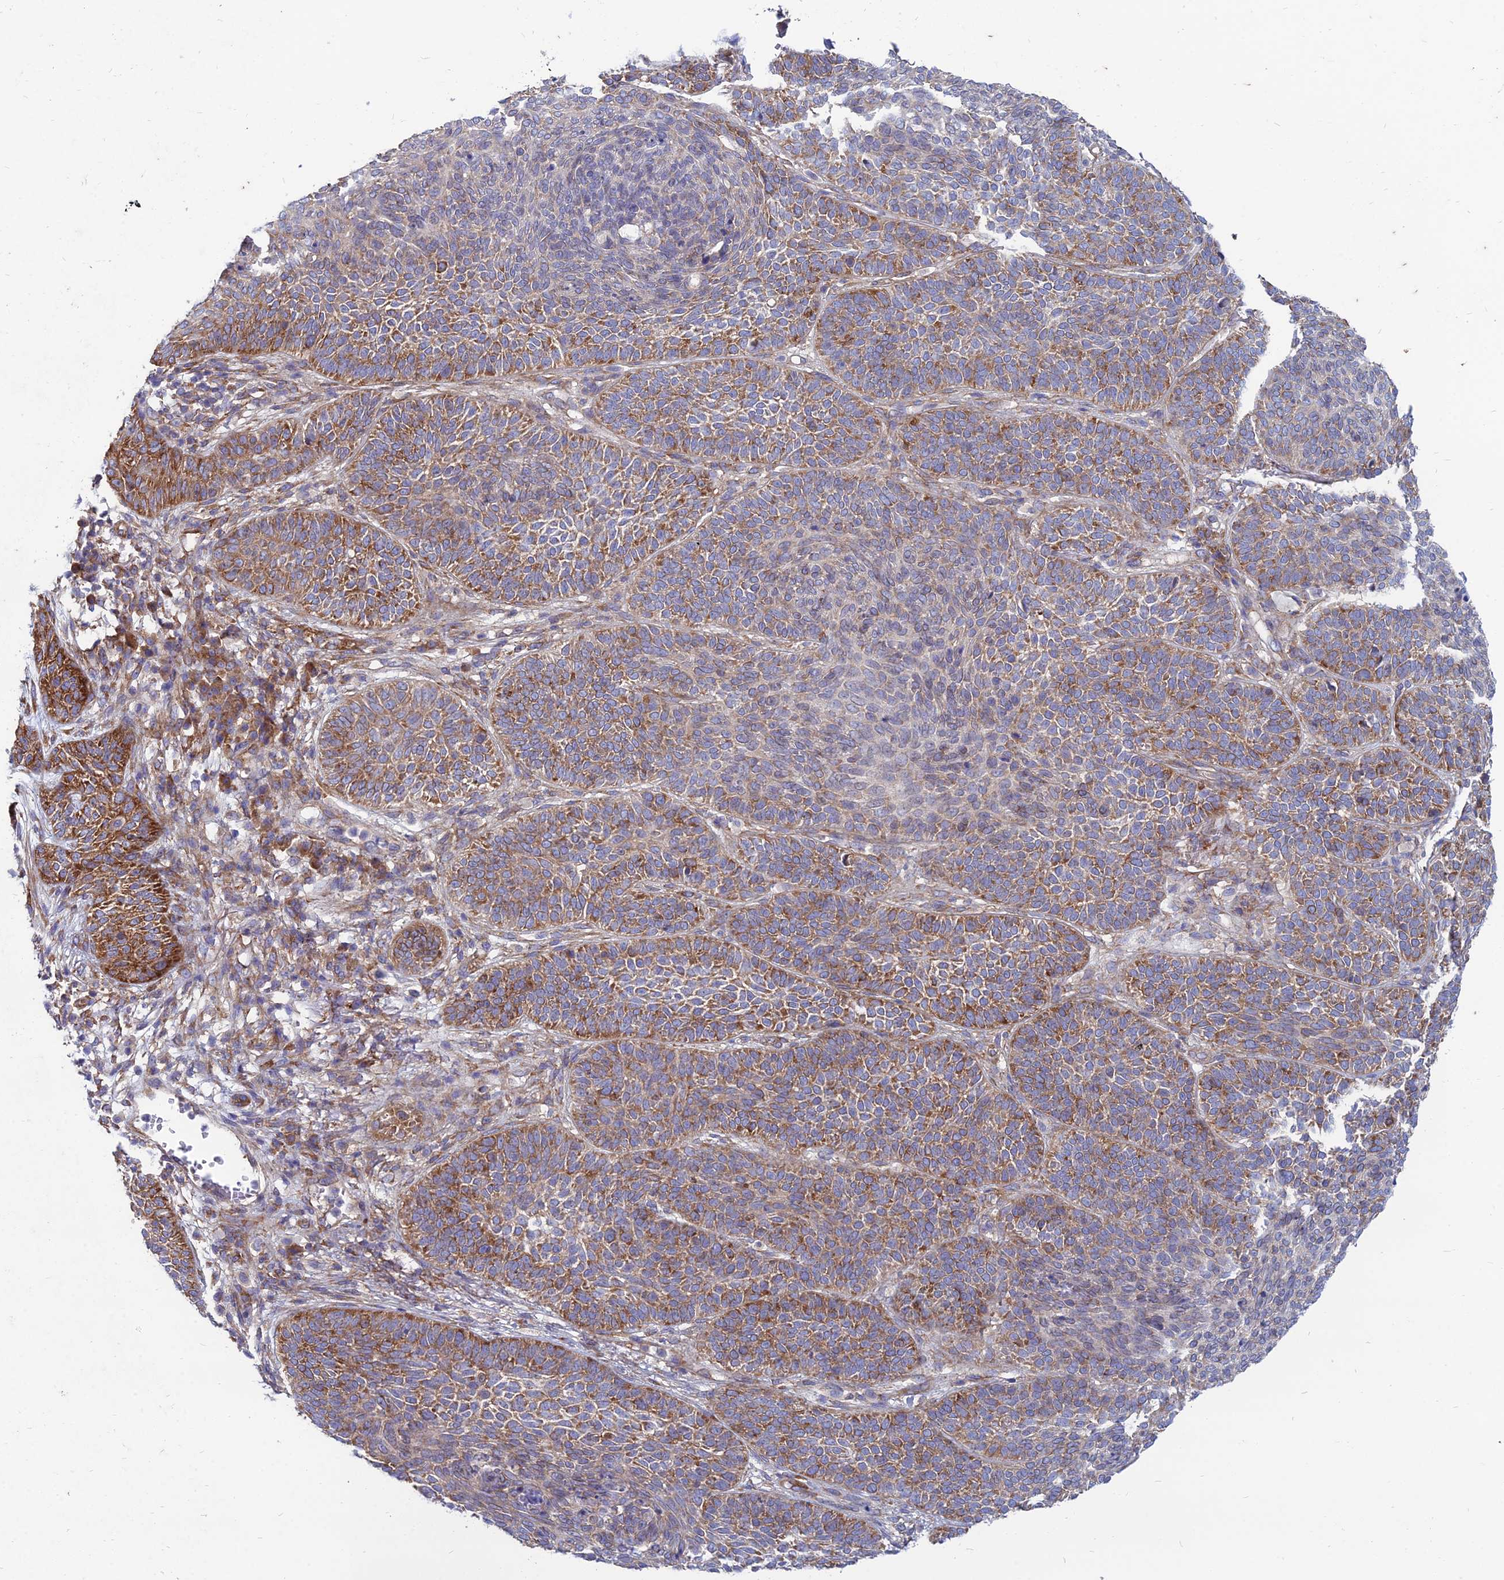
{"staining": {"intensity": "moderate", "quantity": ">75%", "location": "cytoplasmic/membranous"}, "tissue": "skin cancer", "cell_type": "Tumor cells", "image_type": "cancer", "snomed": [{"axis": "morphology", "description": "Basal cell carcinoma"}, {"axis": "topography", "description": "Skin"}], "caption": "The micrograph demonstrates immunohistochemical staining of skin cancer. There is moderate cytoplasmic/membranous expression is present in approximately >75% of tumor cells.", "gene": "TXLNA", "patient": {"sex": "male", "age": 85}}